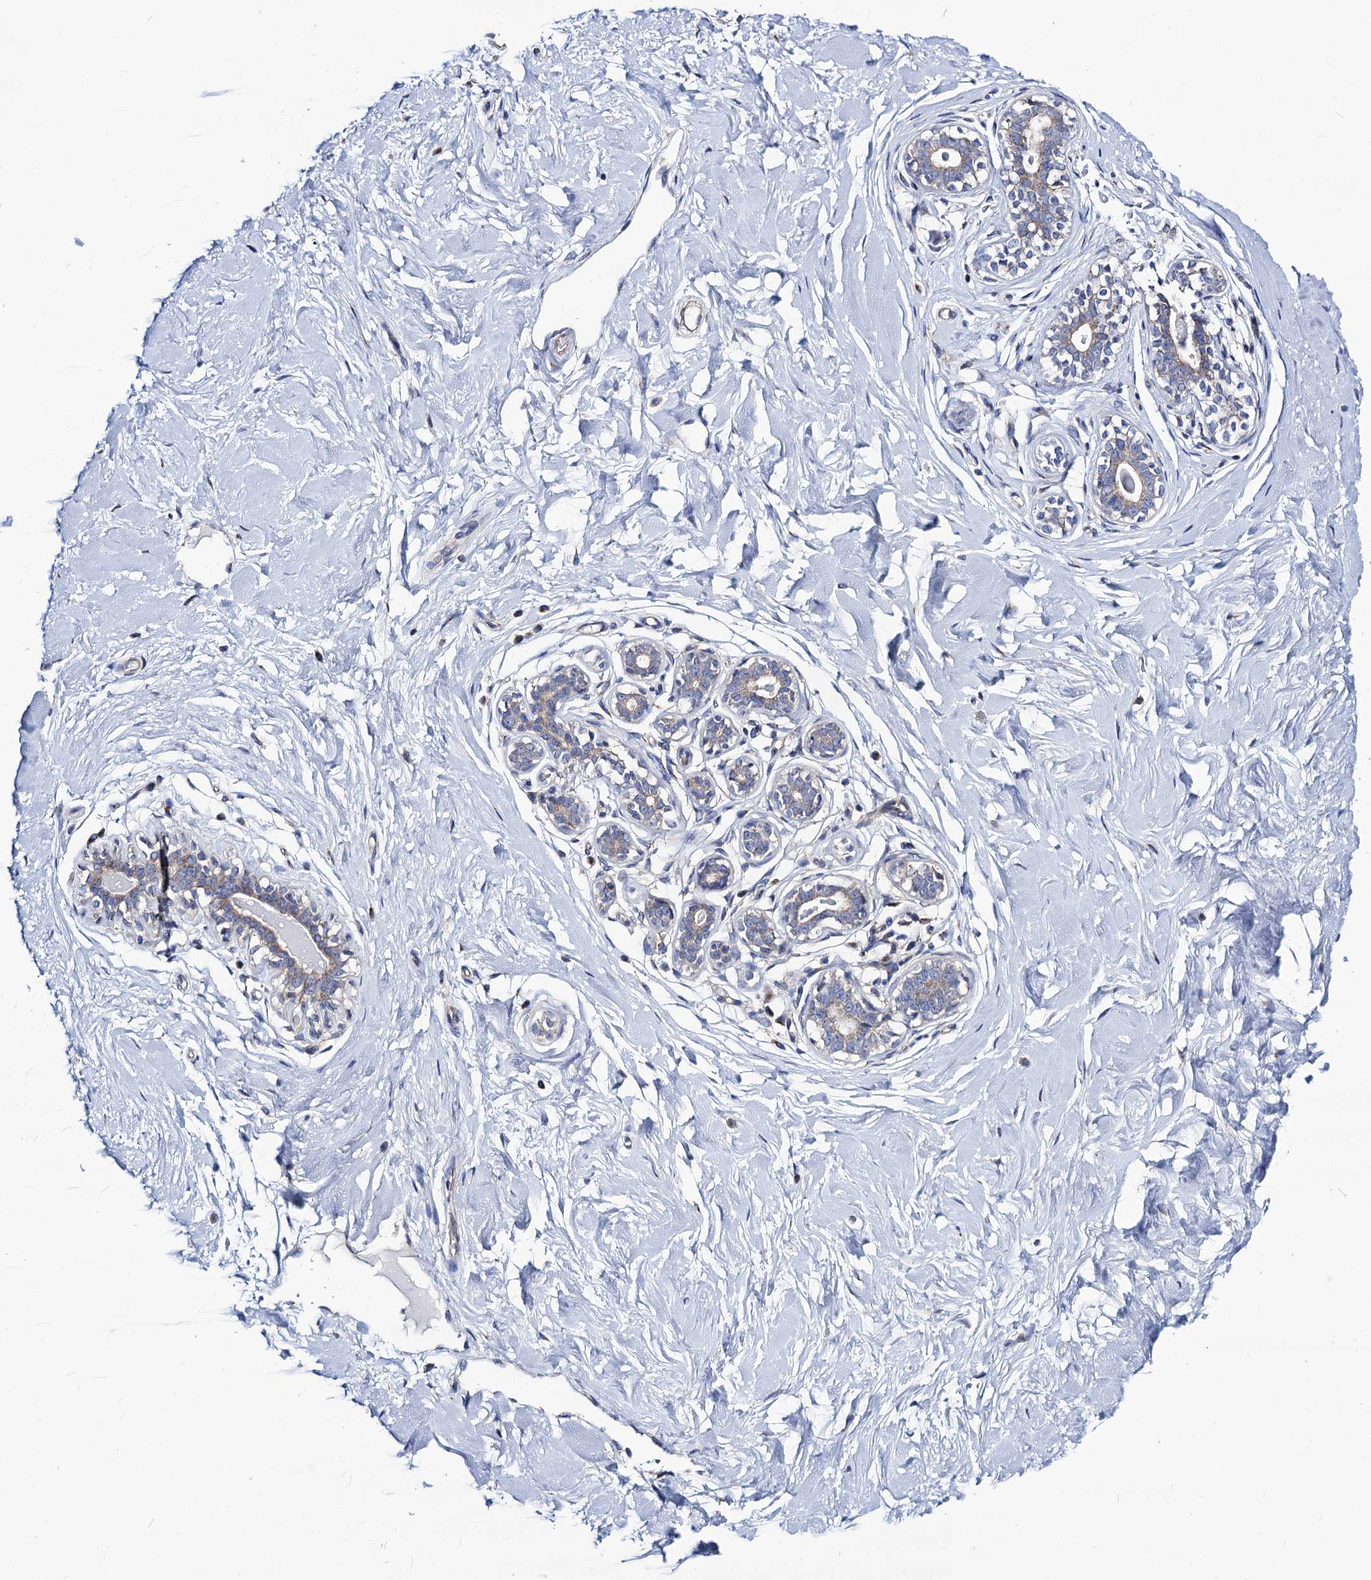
{"staining": {"intensity": "negative", "quantity": "none", "location": "none"}, "tissue": "breast", "cell_type": "Adipocytes", "image_type": "normal", "snomed": [{"axis": "morphology", "description": "Normal tissue, NOS"}, {"axis": "morphology", "description": "Adenoma, NOS"}, {"axis": "topography", "description": "Breast"}], "caption": "Adipocytes are negative for brown protein staining in normal breast. The staining is performed using DAB (3,3'-diaminobenzidine) brown chromogen with nuclei counter-stained in using hematoxylin.", "gene": "DYDC1", "patient": {"sex": "female", "age": 23}}